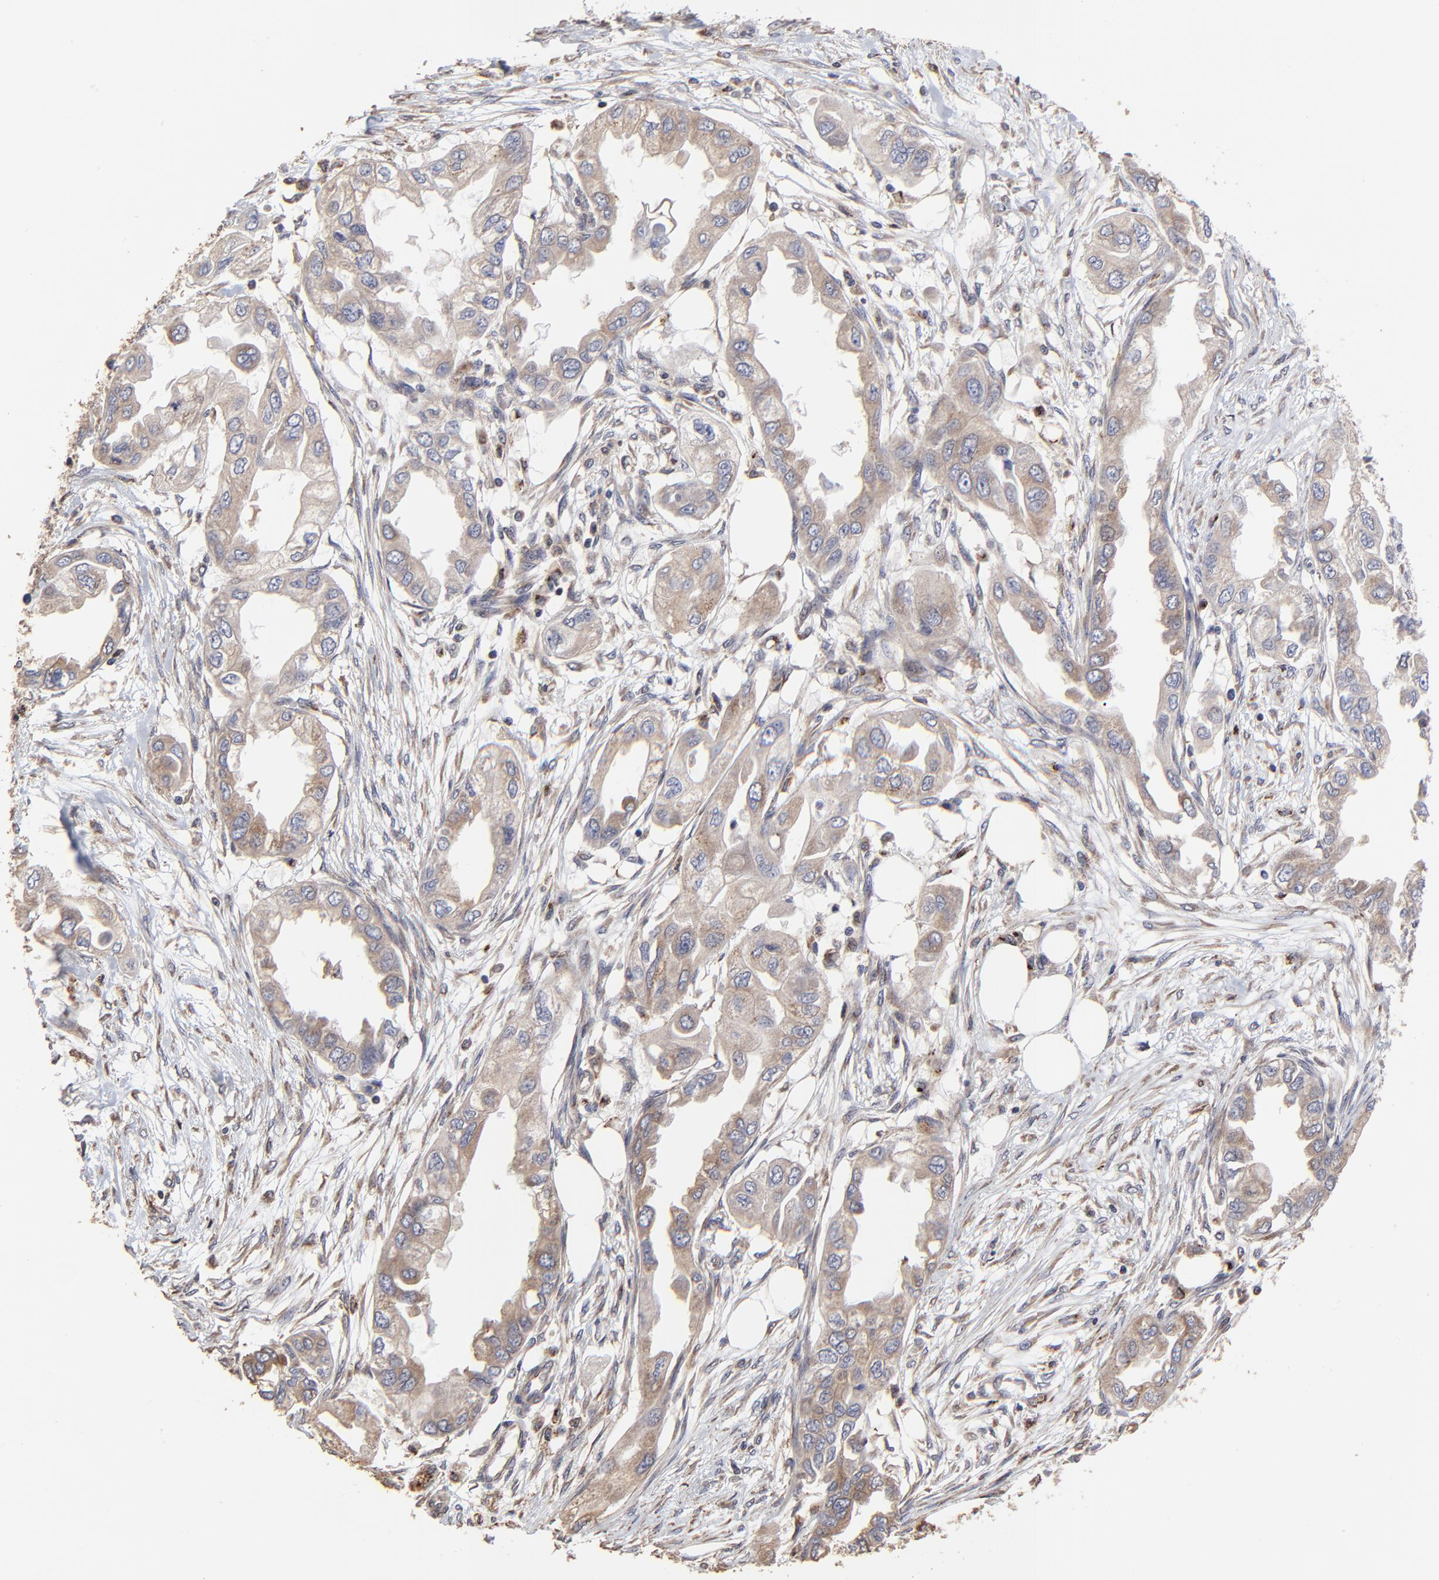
{"staining": {"intensity": "moderate", "quantity": ">75%", "location": "cytoplasmic/membranous"}, "tissue": "endometrial cancer", "cell_type": "Tumor cells", "image_type": "cancer", "snomed": [{"axis": "morphology", "description": "Adenocarcinoma, NOS"}, {"axis": "topography", "description": "Endometrium"}], "caption": "Adenocarcinoma (endometrial) stained with a brown dye shows moderate cytoplasmic/membranous positive expression in approximately >75% of tumor cells.", "gene": "ELP2", "patient": {"sex": "female", "age": 67}}